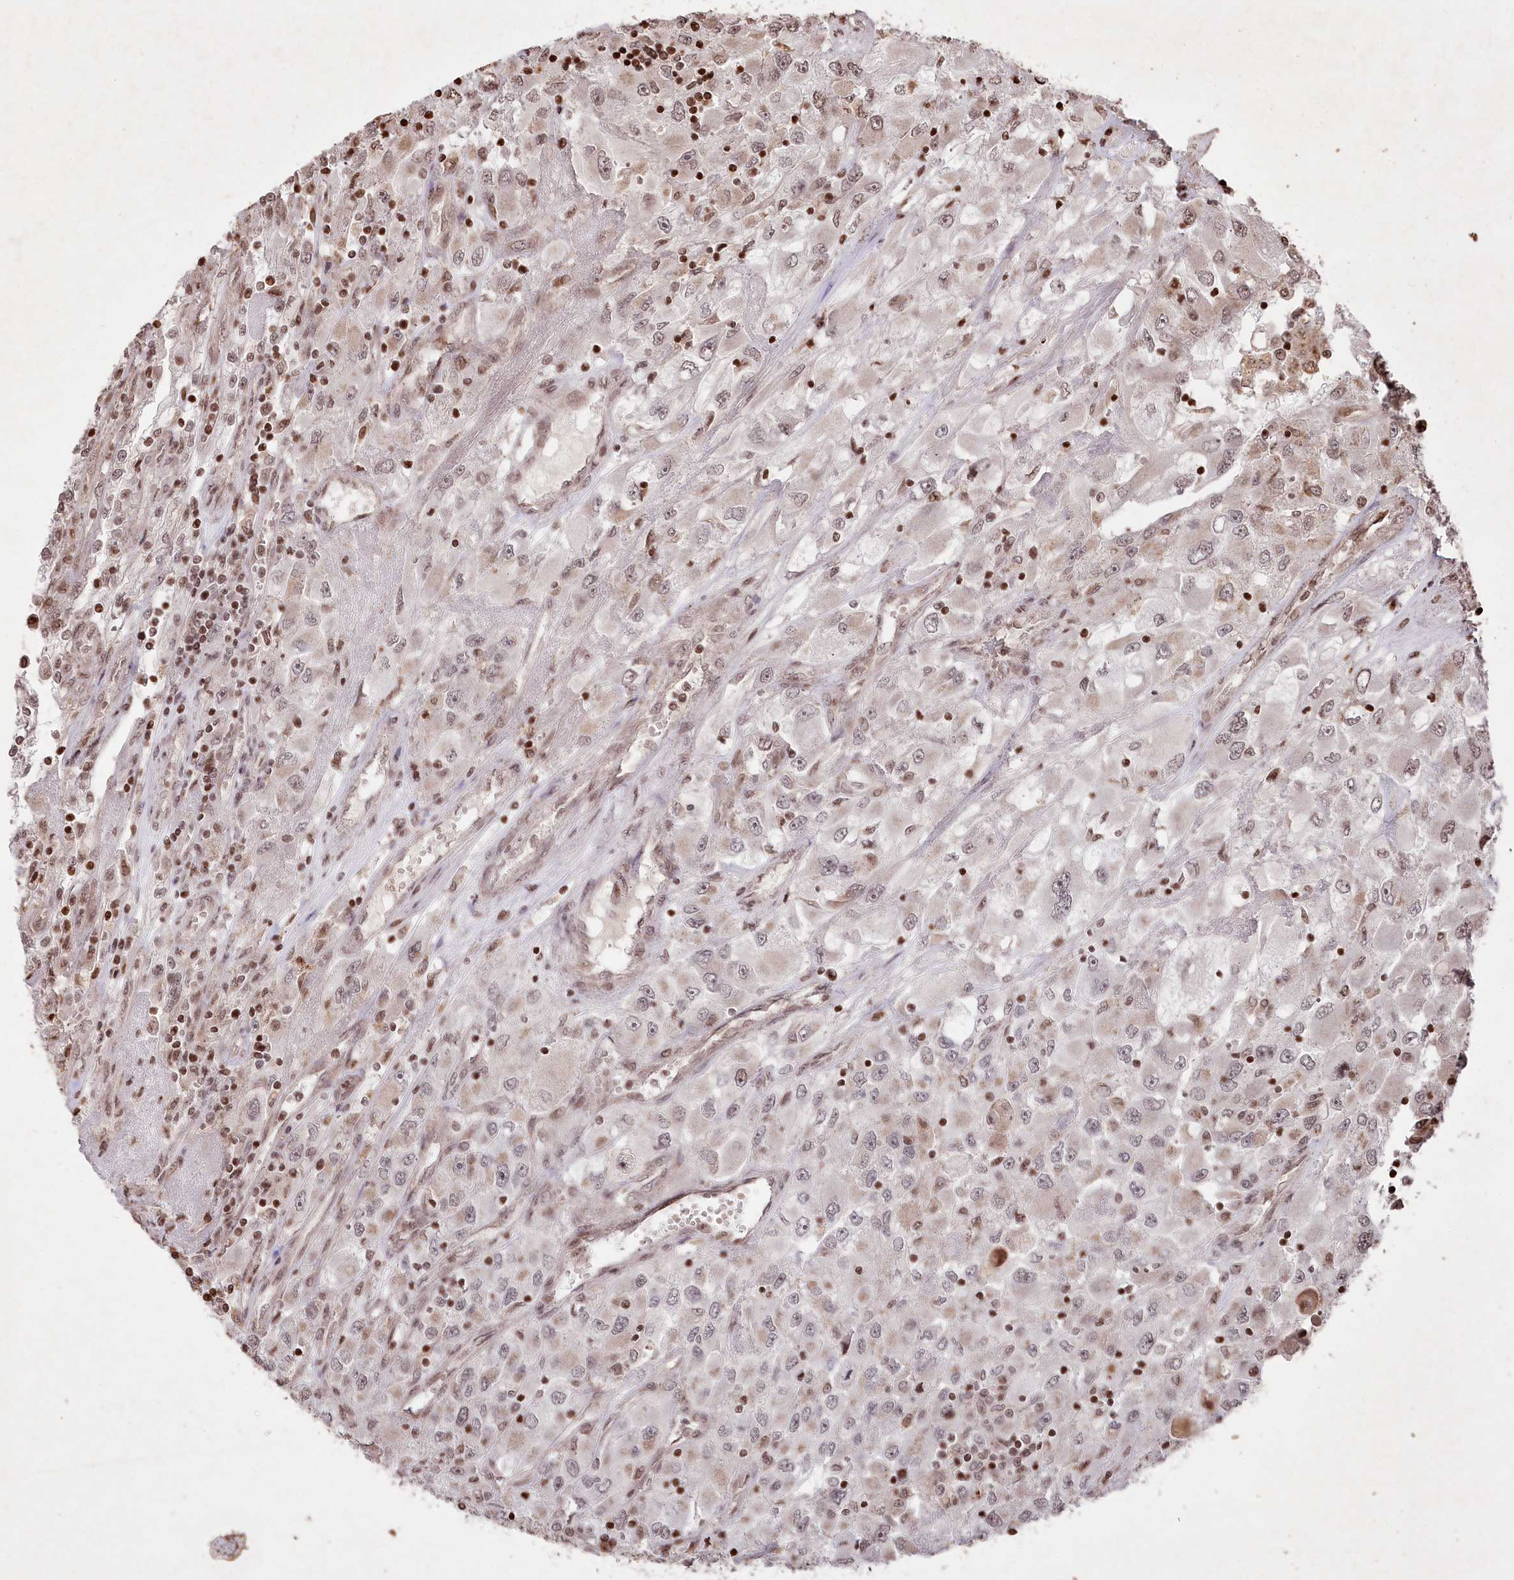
{"staining": {"intensity": "weak", "quantity": ">75%", "location": "nuclear"}, "tissue": "renal cancer", "cell_type": "Tumor cells", "image_type": "cancer", "snomed": [{"axis": "morphology", "description": "Adenocarcinoma, NOS"}, {"axis": "topography", "description": "Kidney"}], "caption": "There is low levels of weak nuclear staining in tumor cells of renal cancer, as demonstrated by immunohistochemical staining (brown color).", "gene": "CCSER2", "patient": {"sex": "female", "age": 52}}